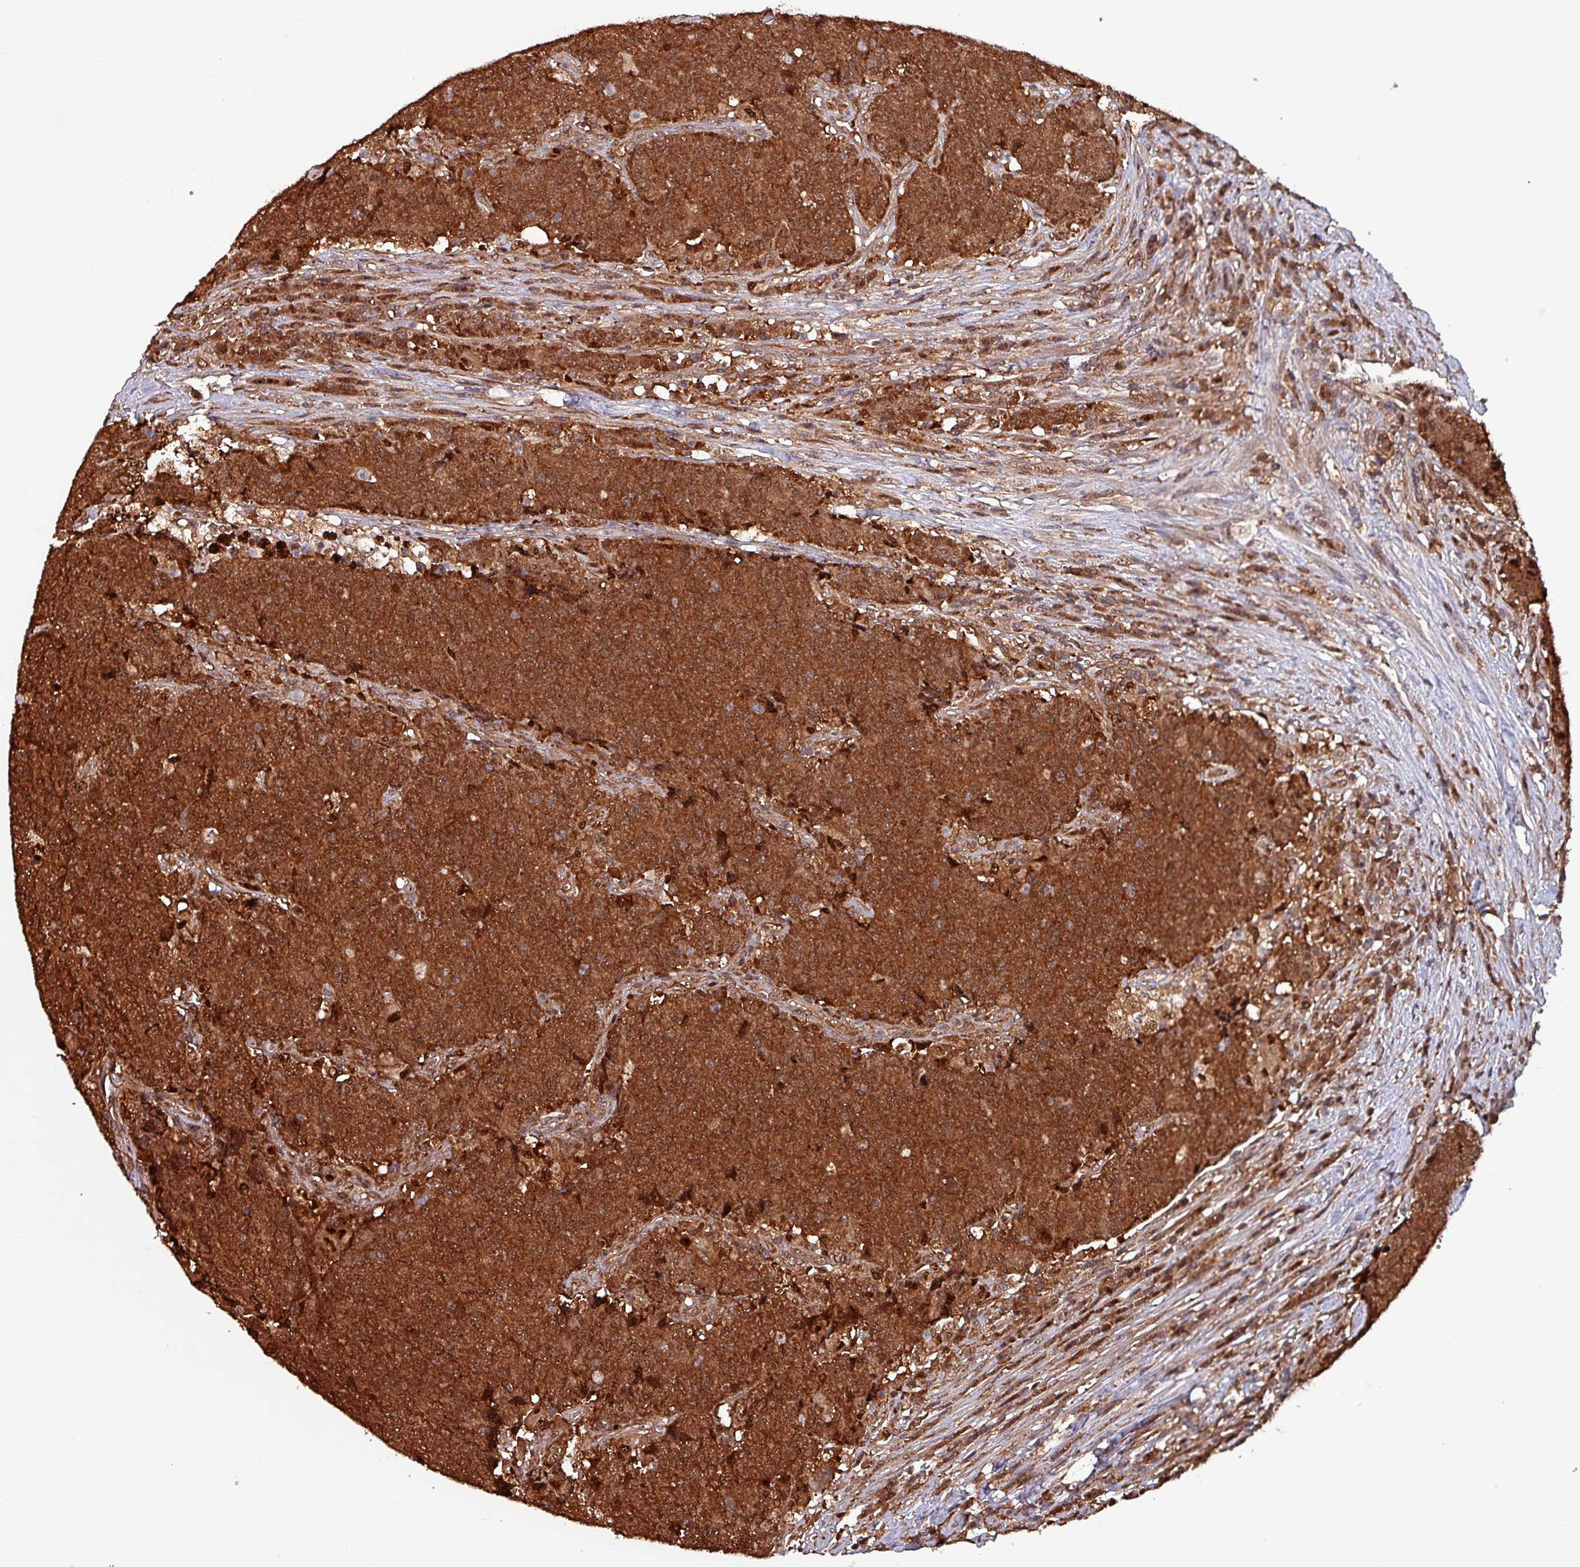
{"staining": {"intensity": "strong", "quantity": ">75%", "location": "cytoplasmic/membranous"}, "tissue": "colorectal cancer", "cell_type": "Tumor cells", "image_type": "cancer", "snomed": [{"axis": "morphology", "description": "Adenocarcinoma, NOS"}, {"axis": "topography", "description": "Colon"}], "caption": "The histopathology image displays a brown stain indicating the presence of a protein in the cytoplasmic/membranous of tumor cells in colorectal cancer (adenocarcinoma).", "gene": "PSMB8", "patient": {"sex": "female", "age": 75}}